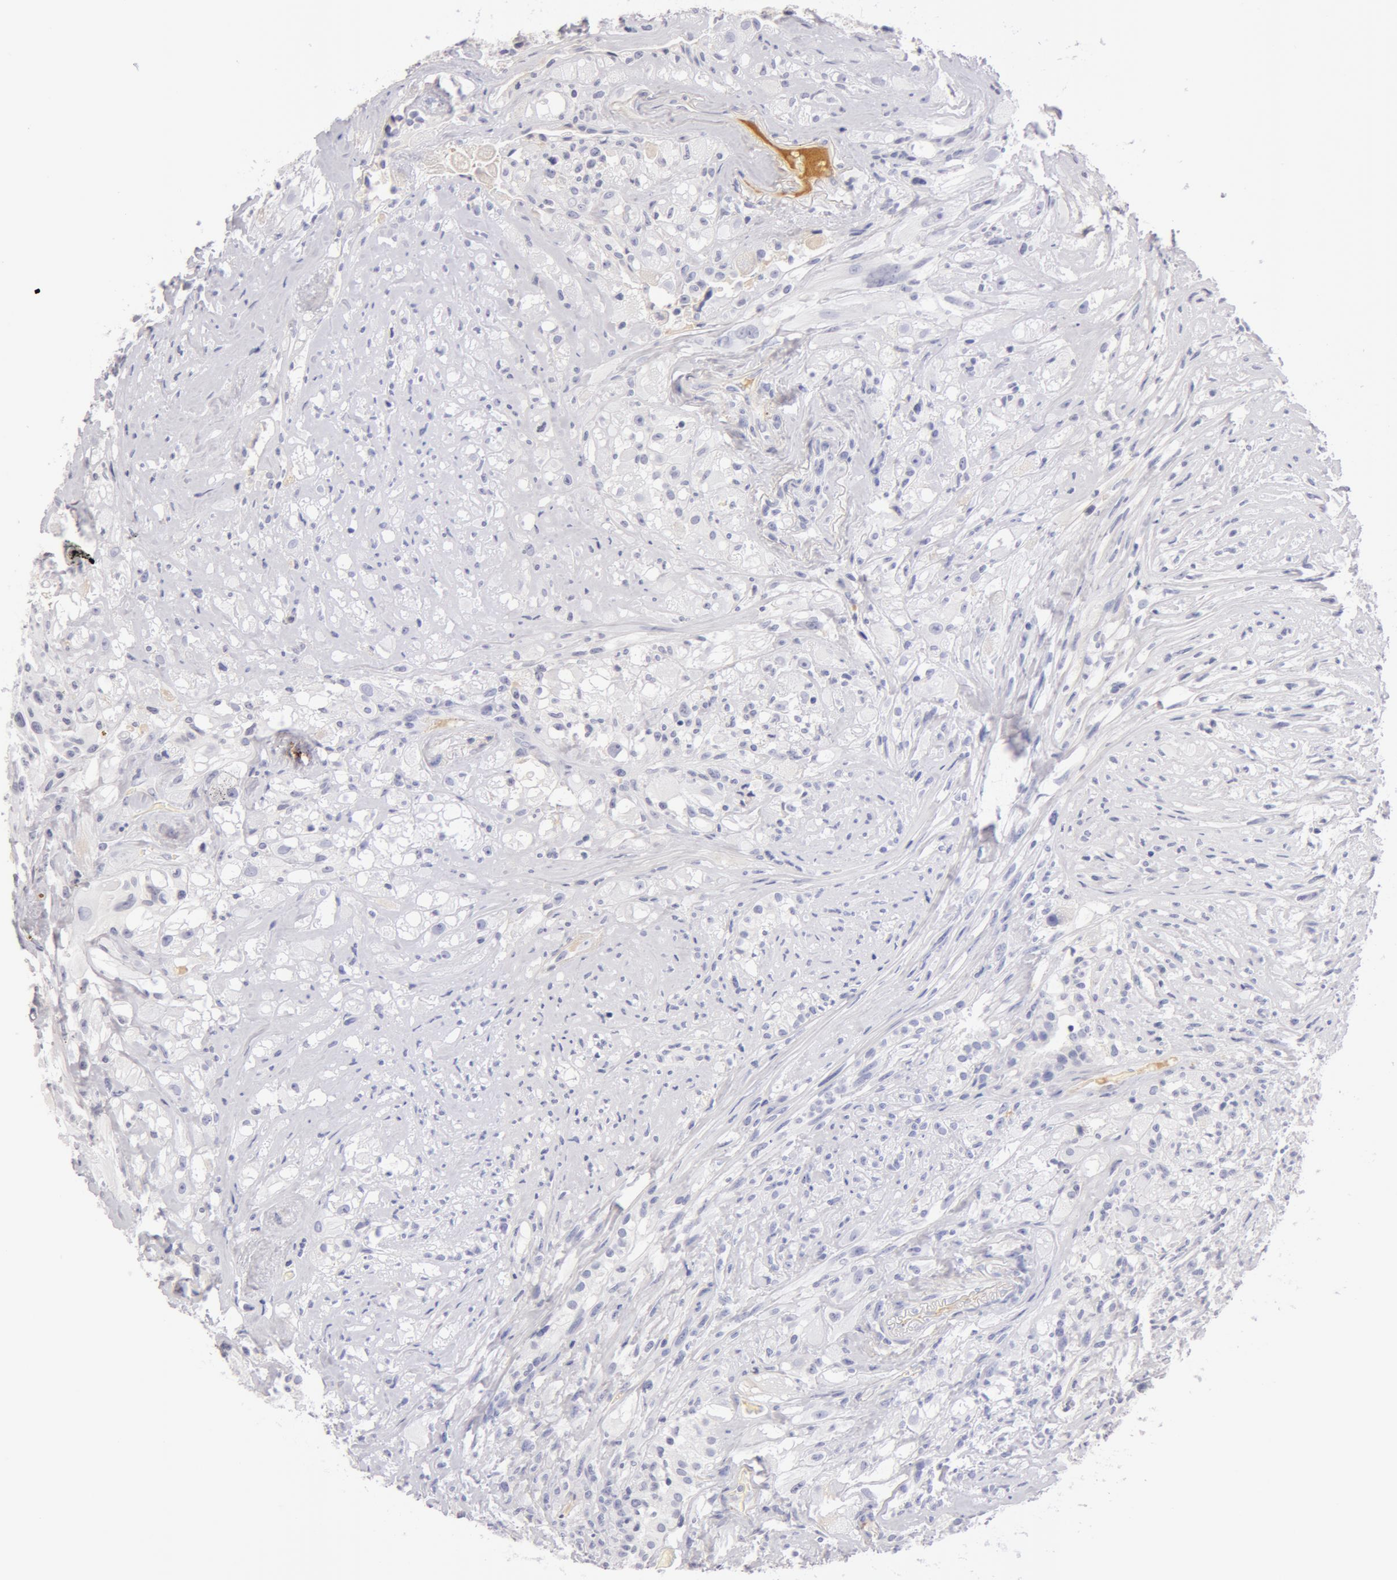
{"staining": {"intensity": "negative", "quantity": "none", "location": "none"}, "tissue": "glioma", "cell_type": "Tumor cells", "image_type": "cancer", "snomed": [{"axis": "morphology", "description": "Glioma, malignant, High grade"}, {"axis": "topography", "description": "Brain"}], "caption": "Tumor cells show no significant protein positivity in glioma.", "gene": "AHSG", "patient": {"sex": "male", "age": 48}}